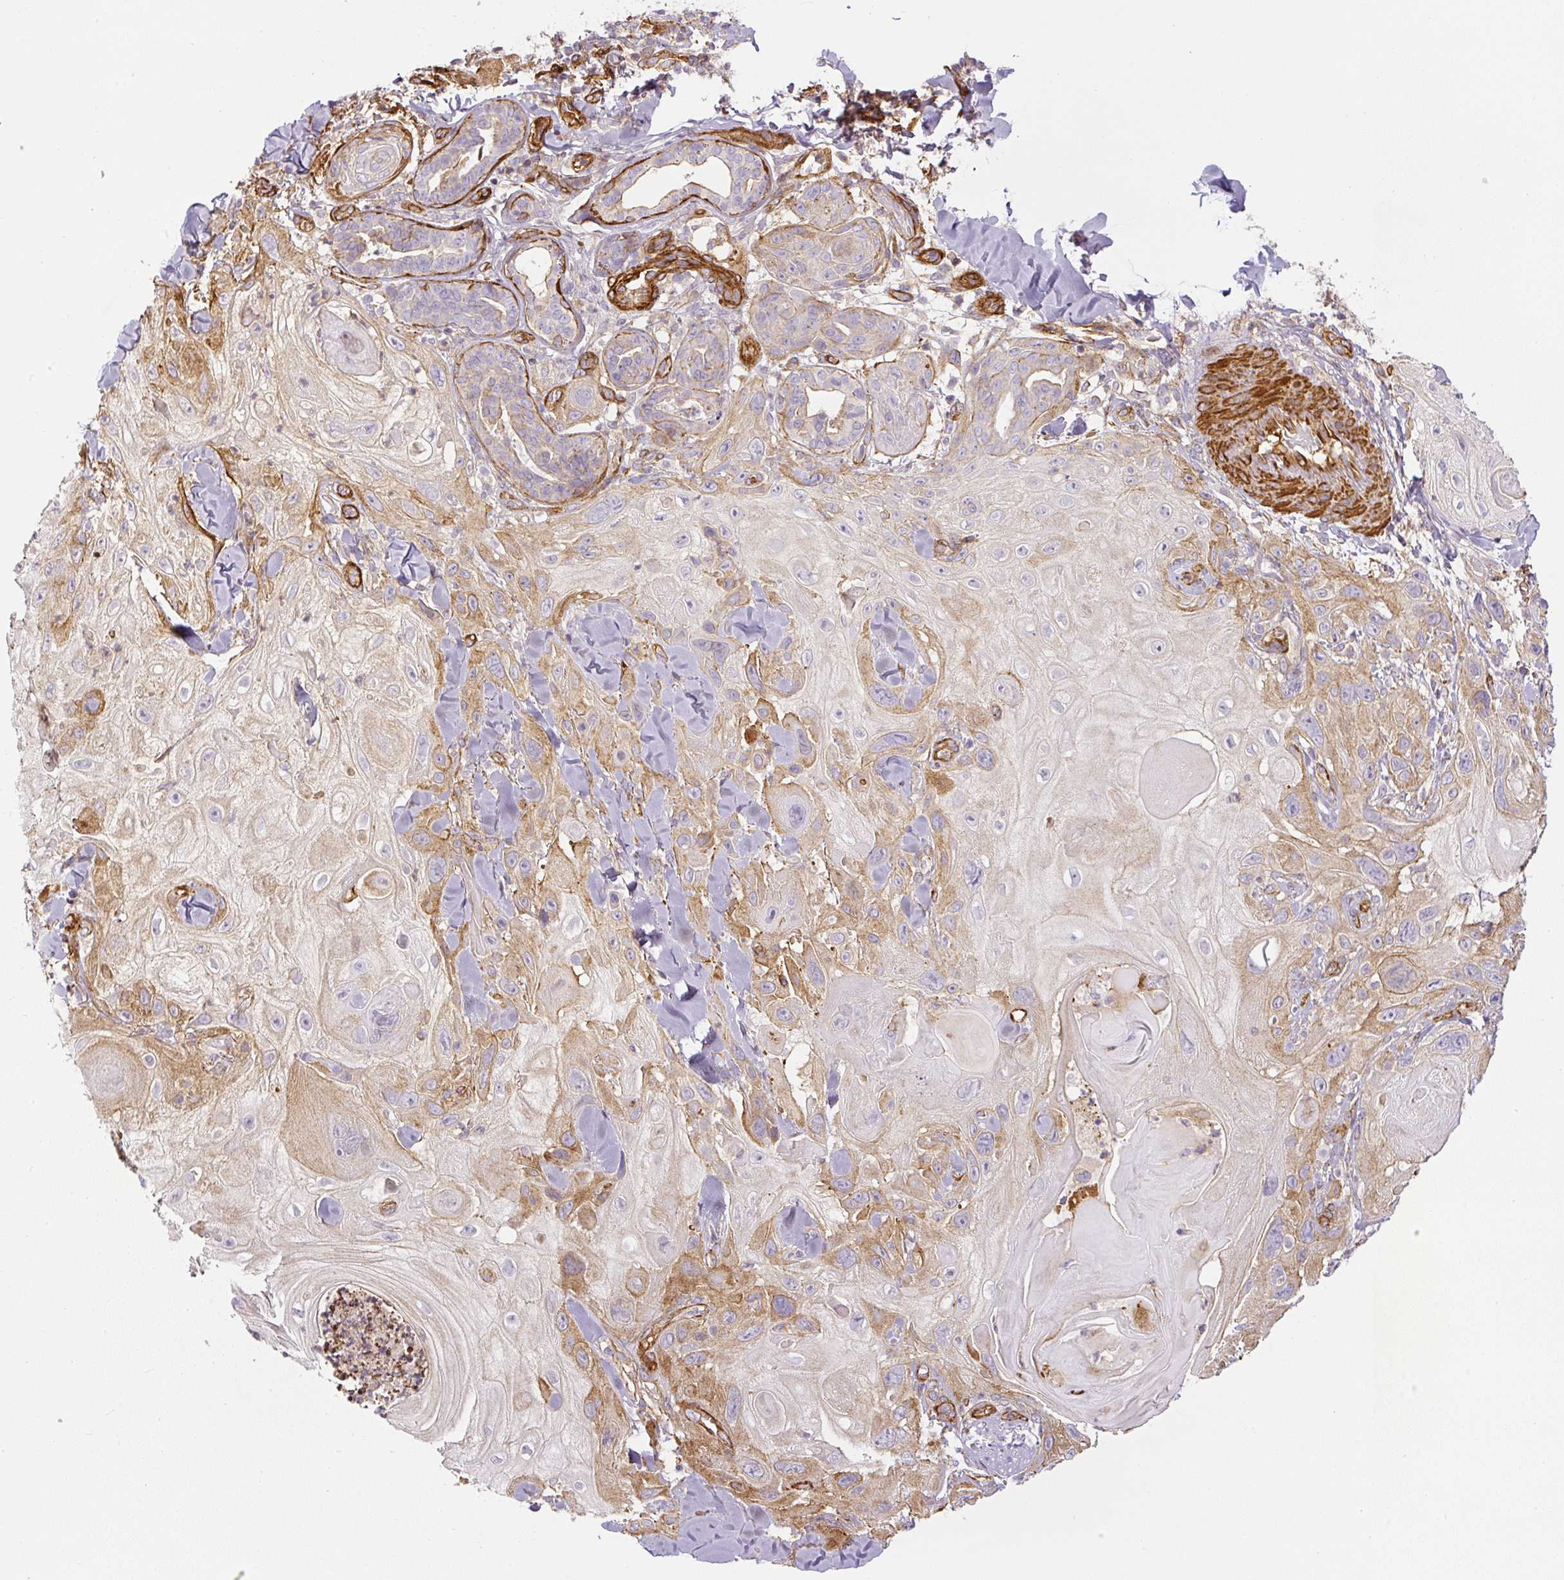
{"staining": {"intensity": "moderate", "quantity": "<25%", "location": "cytoplasmic/membranous"}, "tissue": "skin cancer", "cell_type": "Tumor cells", "image_type": "cancer", "snomed": [{"axis": "morphology", "description": "Normal tissue, NOS"}, {"axis": "morphology", "description": "Squamous cell carcinoma, NOS"}, {"axis": "topography", "description": "Skin"}], "caption": "Immunohistochemistry (DAB) staining of skin squamous cell carcinoma shows moderate cytoplasmic/membranous protein staining in about <25% of tumor cells.", "gene": "MYL12A", "patient": {"sex": "male", "age": 72}}